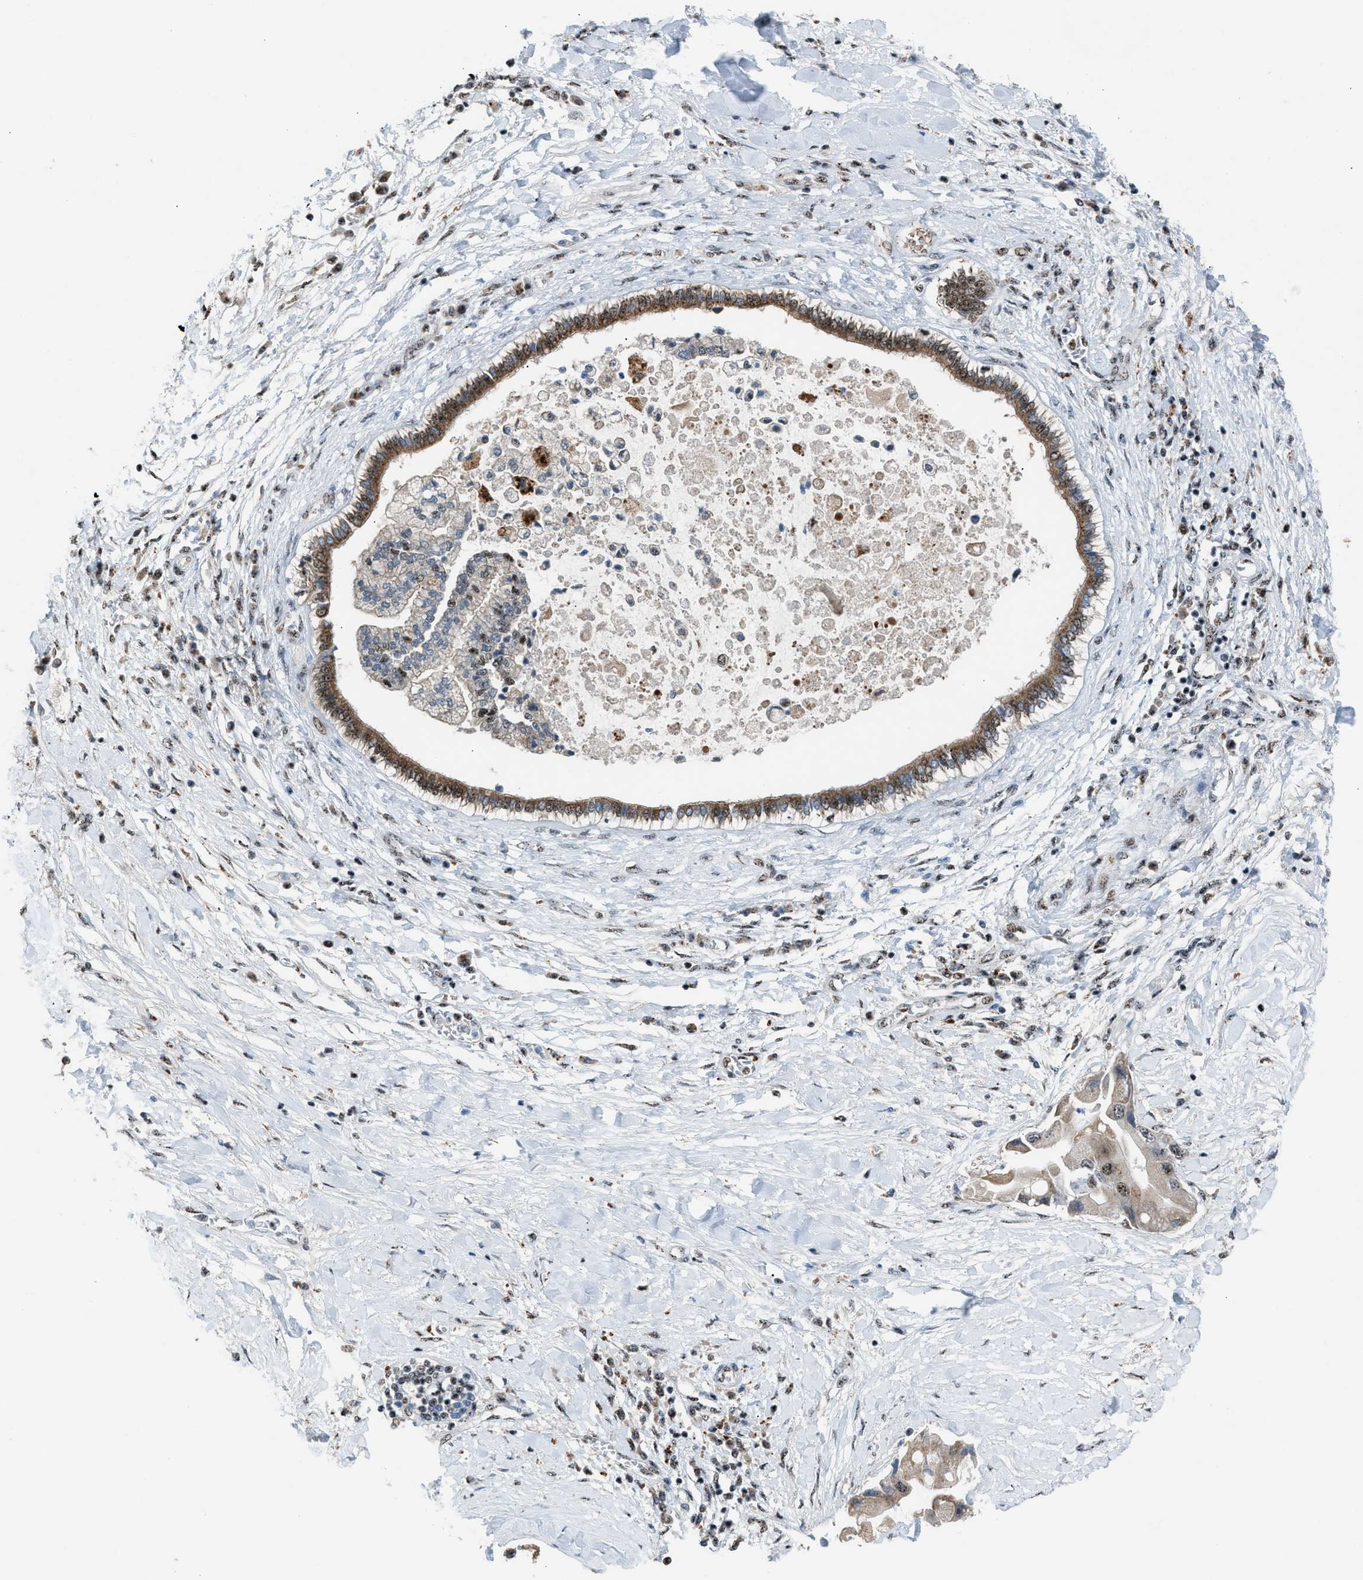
{"staining": {"intensity": "moderate", "quantity": "<25%", "location": "nuclear"}, "tissue": "liver cancer", "cell_type": "Tumor cells", "image_type": "cancer", "snomed": [{"axis": "morphology", "description": "Cholangiocarcinoma"}, {"axis": "topography", "description": "Liver"}], "caption": "The immunohistochemical stain shows moderate nuclear positivity in tumor cells of cholangiocarcinoma (liver) tissue.", "gene": "CENPP", "patient": {"sex": "male", "age": 50}}